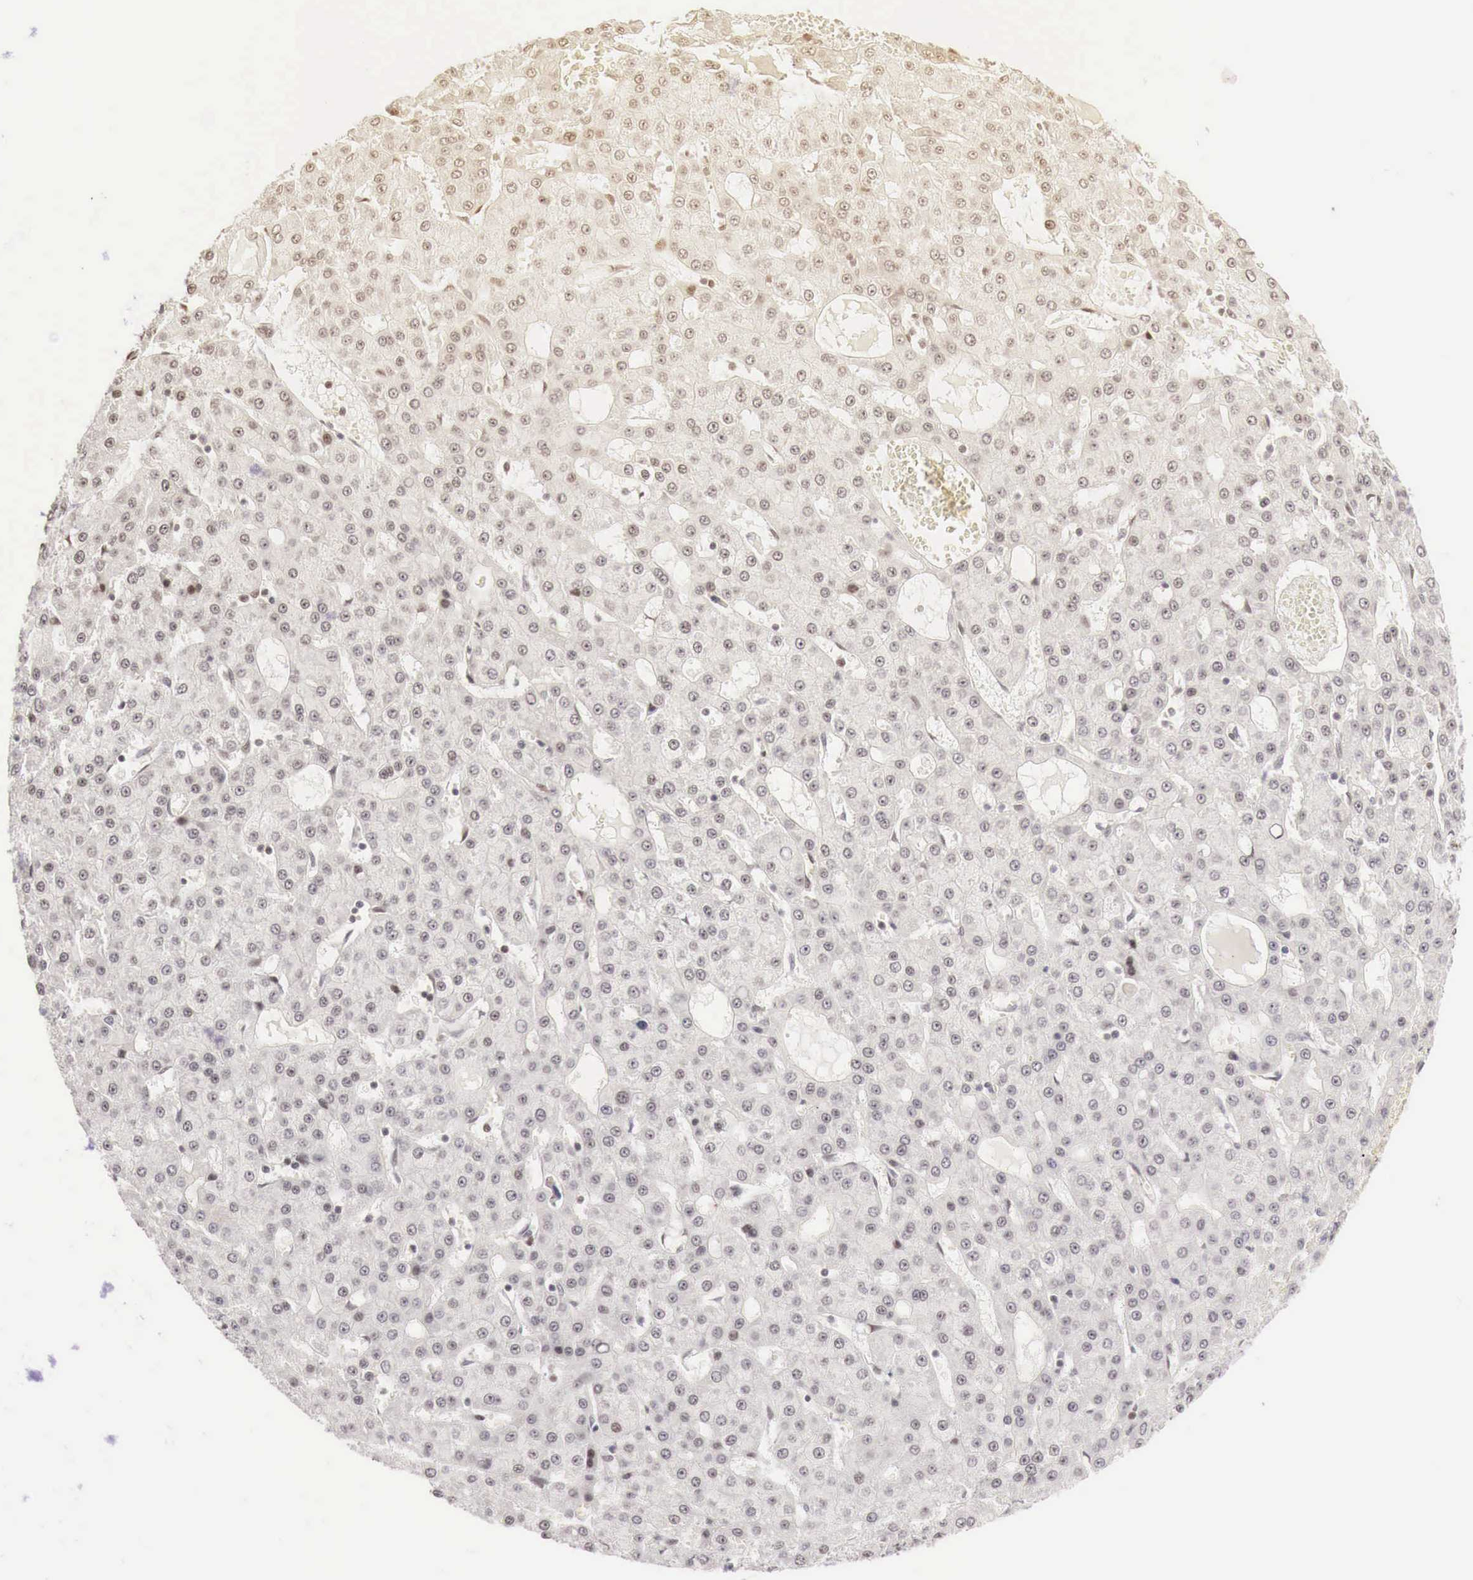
{"staining": {"intensity": "weak", "quantity": "<25%", "location": "nuclear"}, "tissue": "liver cancer", "cell_type": "Tumor cells", "image_type": "cancer", "snomed": [{"axis": "morphology", "description": "Carcinoma, Hepatocellular, NOS"}, {"axis": "topography", "description": "Liver"}], "caption": "Hepatocellular carcinoma (liver) was stained to show a protein in brown. There is no significant positivity in tumor cells.", "gene": "PHF14", "patient": {"sex": "male", "age": 47}}